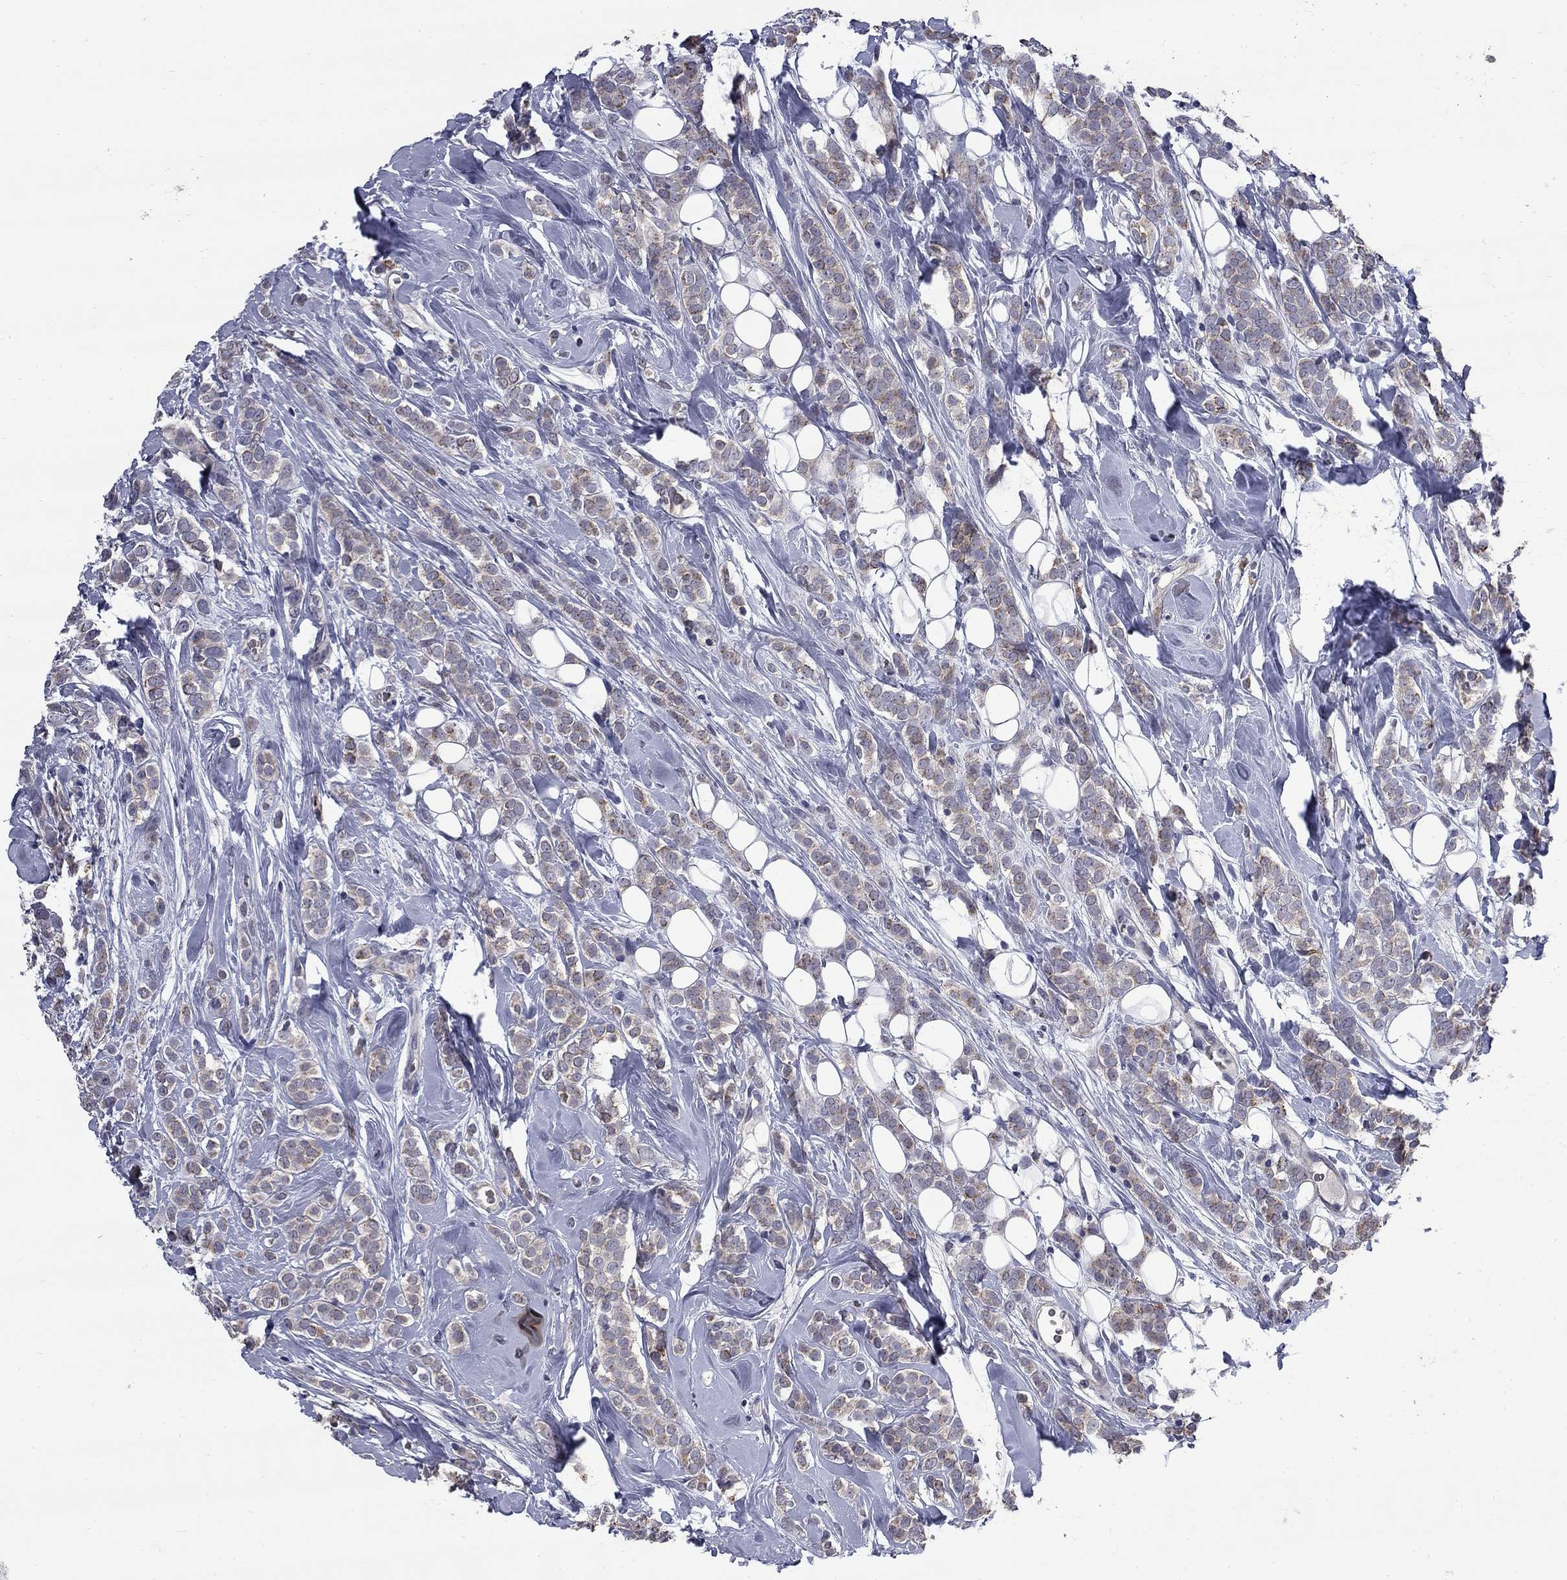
{"staining": {"intensity": "strong", "quantity": "25%-75%", "location": "cytoplasmic/membranous"}, "tissue": "breast cancer", "cell_type": "Tumor cells", "image_type": "cancer", "snomed": [{"axis": "morphology", "description": "Lobular carcinoma"}, {"axis": "topography", "description": "Breast"}], "caption": "Protein expression analysis of human breast cancer (lobular carcinoma) reveals strong cytoplasmic/membranous expression in about 25%-75% of tumor cells.", "gene": "HTR4", "patient": {"sex": "female", "age": 49}}